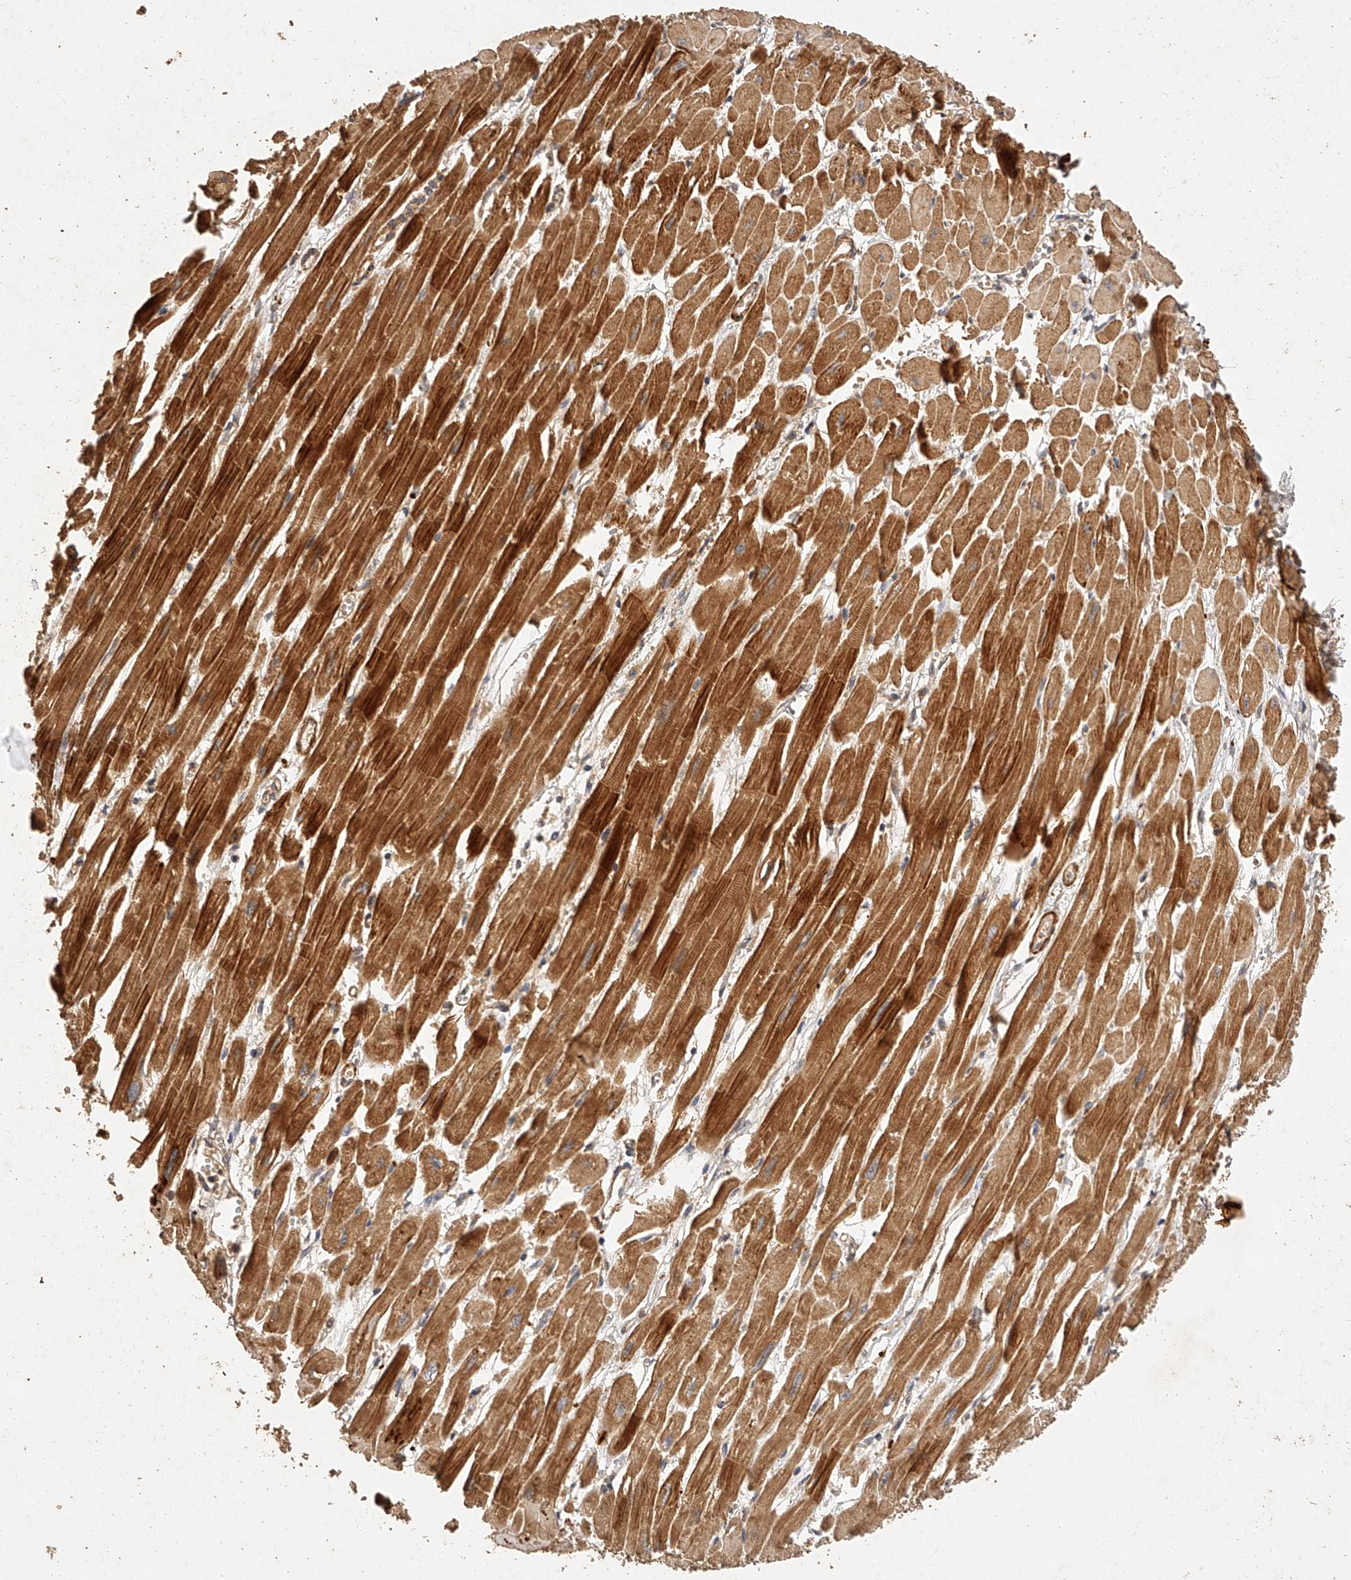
{"staining": {"intensity": "strong", "quantity": ">75%", "location": "cytoplasmic/membranous"}, "tissue": "heart muscle", "cell_type": "Cardiomyocytes", "image_type": "normal", "snomed": [{"axis": "morphology", "description": "Normal tissue, NOS"}, {"axis": "topography", "description": "Heart"}], "caption": "Immunohistochemical staining of benign human heart muscle reveals strong cytoplasmic/membranous protein expression in about >75% of cardiomyocytes.", "gene": "NSMAF", "patient": {"sex": "male", "age": 49}}